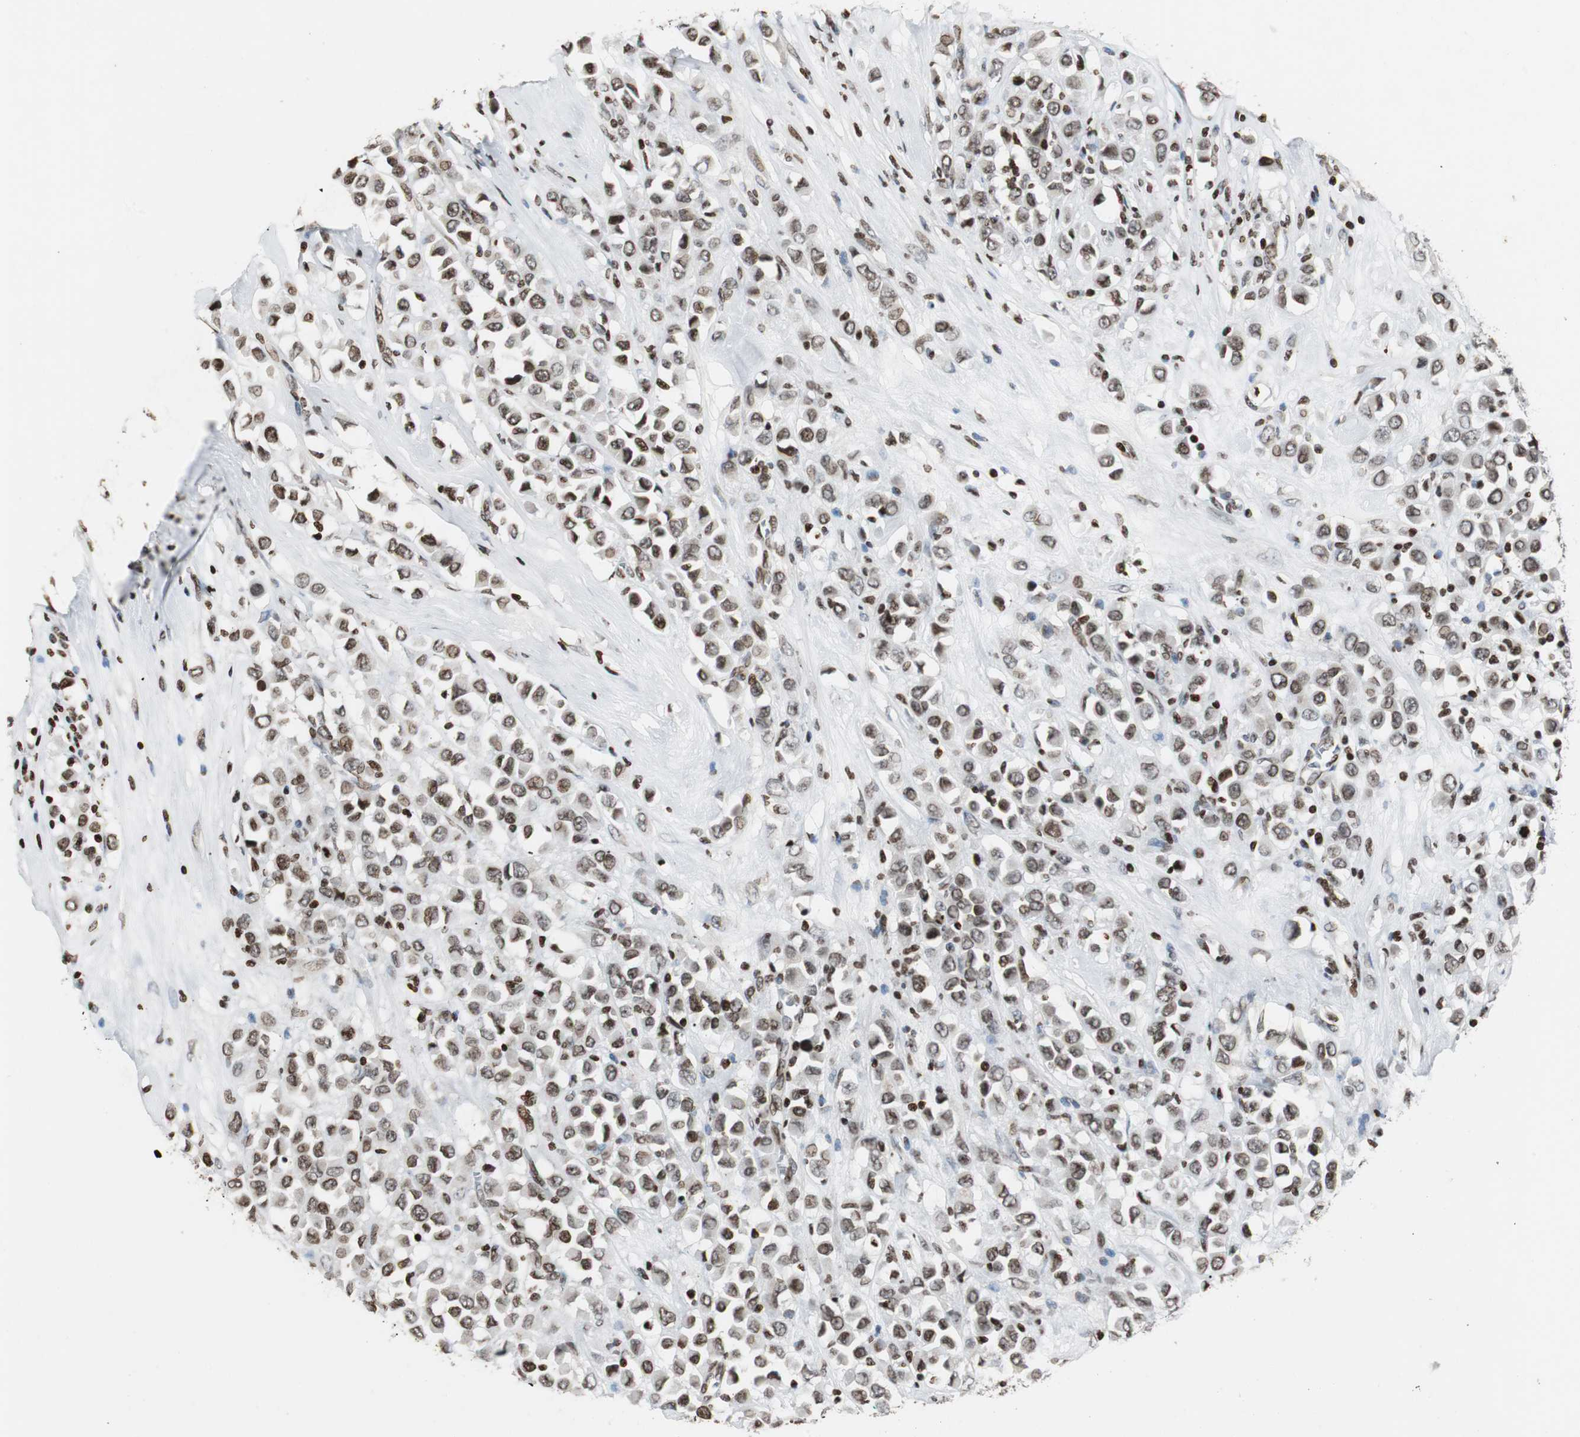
{"staining": {"intensity": "strong", "quantity": ">75%", "location": "nuclear"}, "tissue": "breast cancer", "cell_type": "Tumor cells", "image_type": "cancer", "snomed": [{"axis": "morphology", "description": "Duct carcinoma"}, {"axis": "topography", "description": "Breast"}], "caption": "DAB (3,3'-diaminobenzidine) immunohistochemical staining of intraductal carcinoma (breast) shows strong nuclear protein staining in approximately >75% of tumor cells.", "gene": "PAXIP1", "patient": {"sex": "female", "age": 61}}